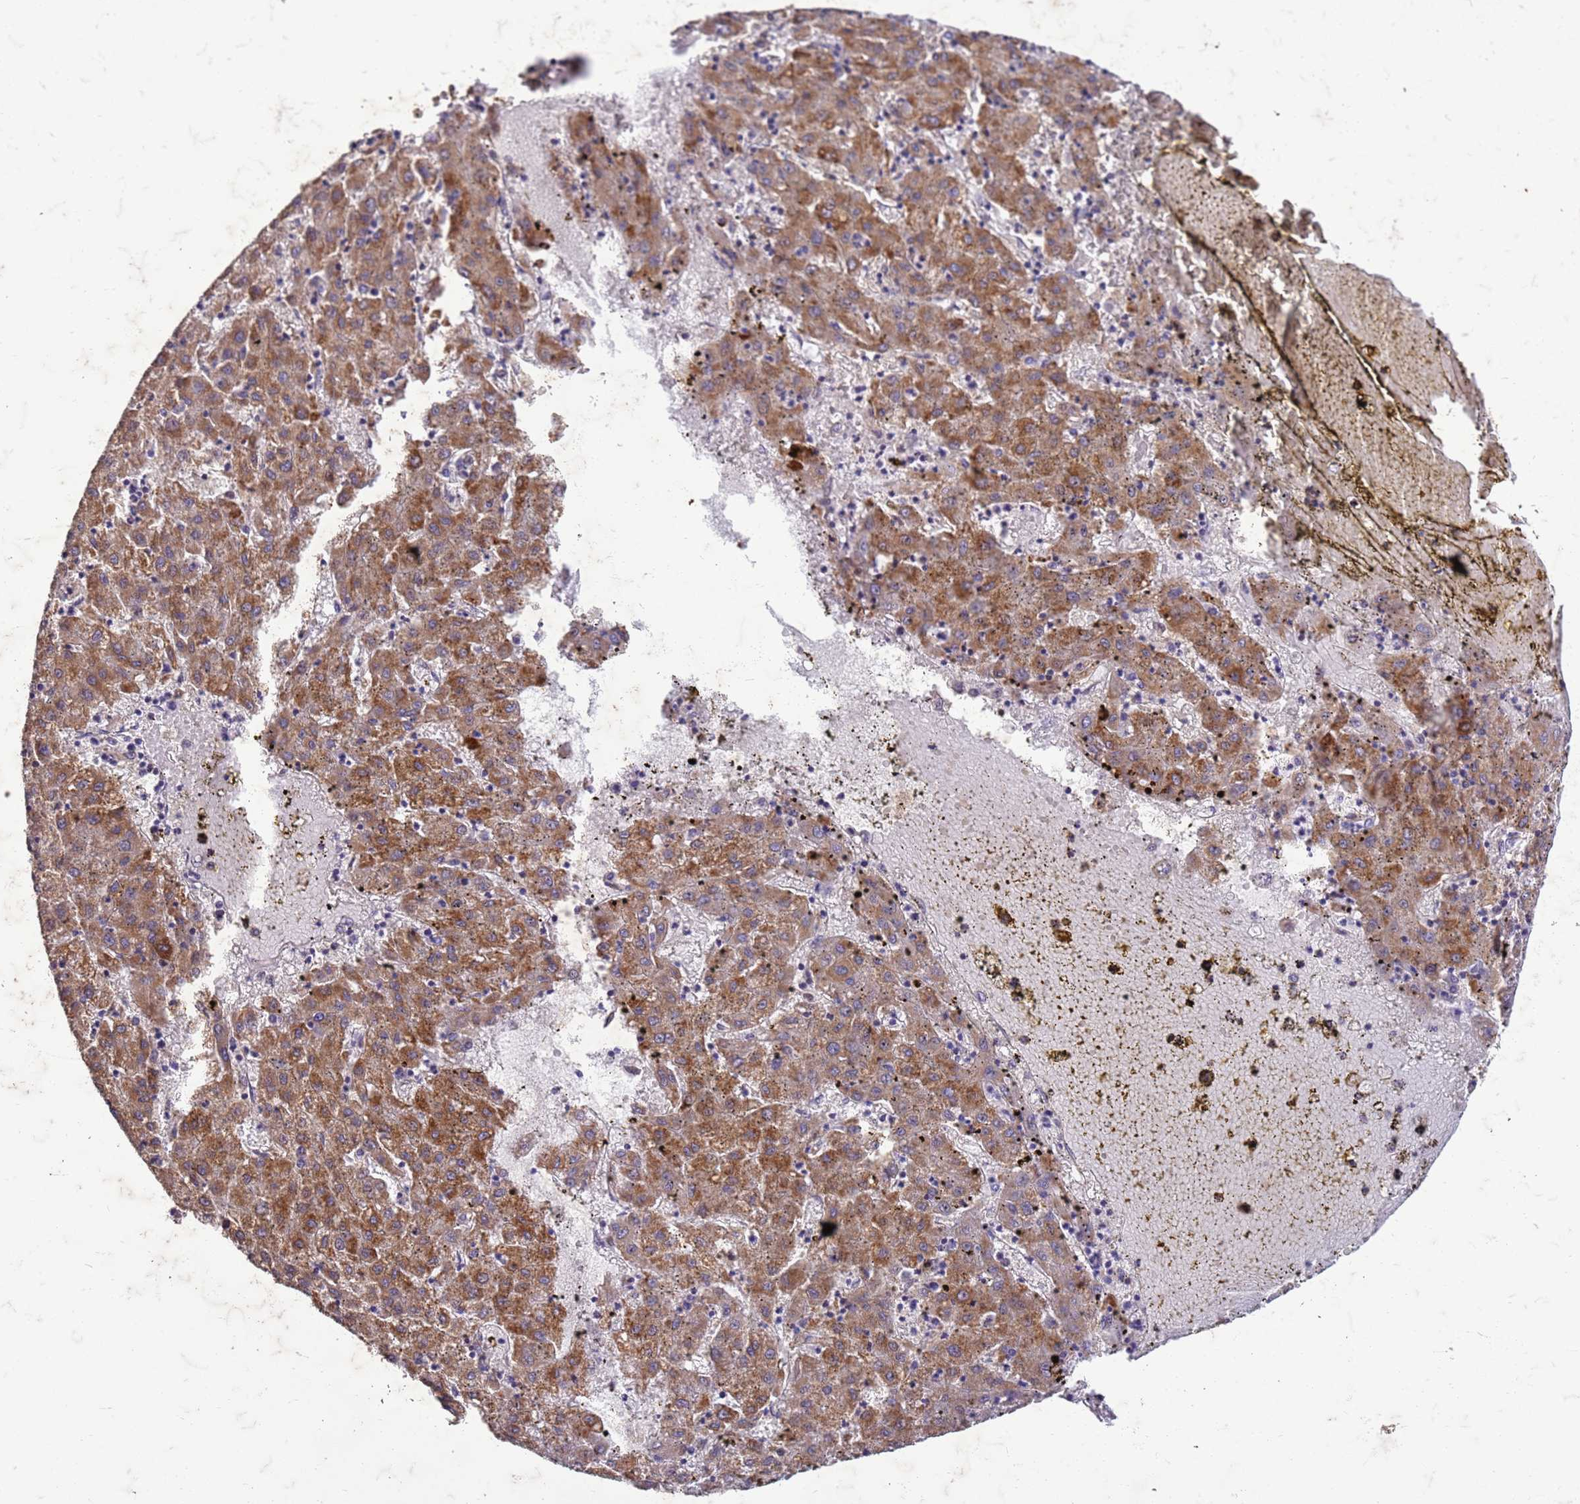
{"staining": {"intensity": "moderate", "quantity": ">75%", "location": "cytoplasmic/membranous"}, "tissue": "liver cancer", "cell_type": "Tumor cells", "image_type": "cancer", "snomed": [{"axis": "morphology", "description": "Carcinoma, Hepatocellular, NOS"}, {"axis": "topography", "description": "Liver"}], "caption": "Immunohistochemistry (IHC) of liver hepatocellular carcinoma reveals medium levels of moderate cytoplasmic/membranous staining in approximately >75% of tumor cells. The staining was performed using DAB, with brown indicating positive protein expression. Nuclei are stained blue with hematoxylin.", "gene": "SLC25A15", "patient": {"sex": "male", "age": 72}}